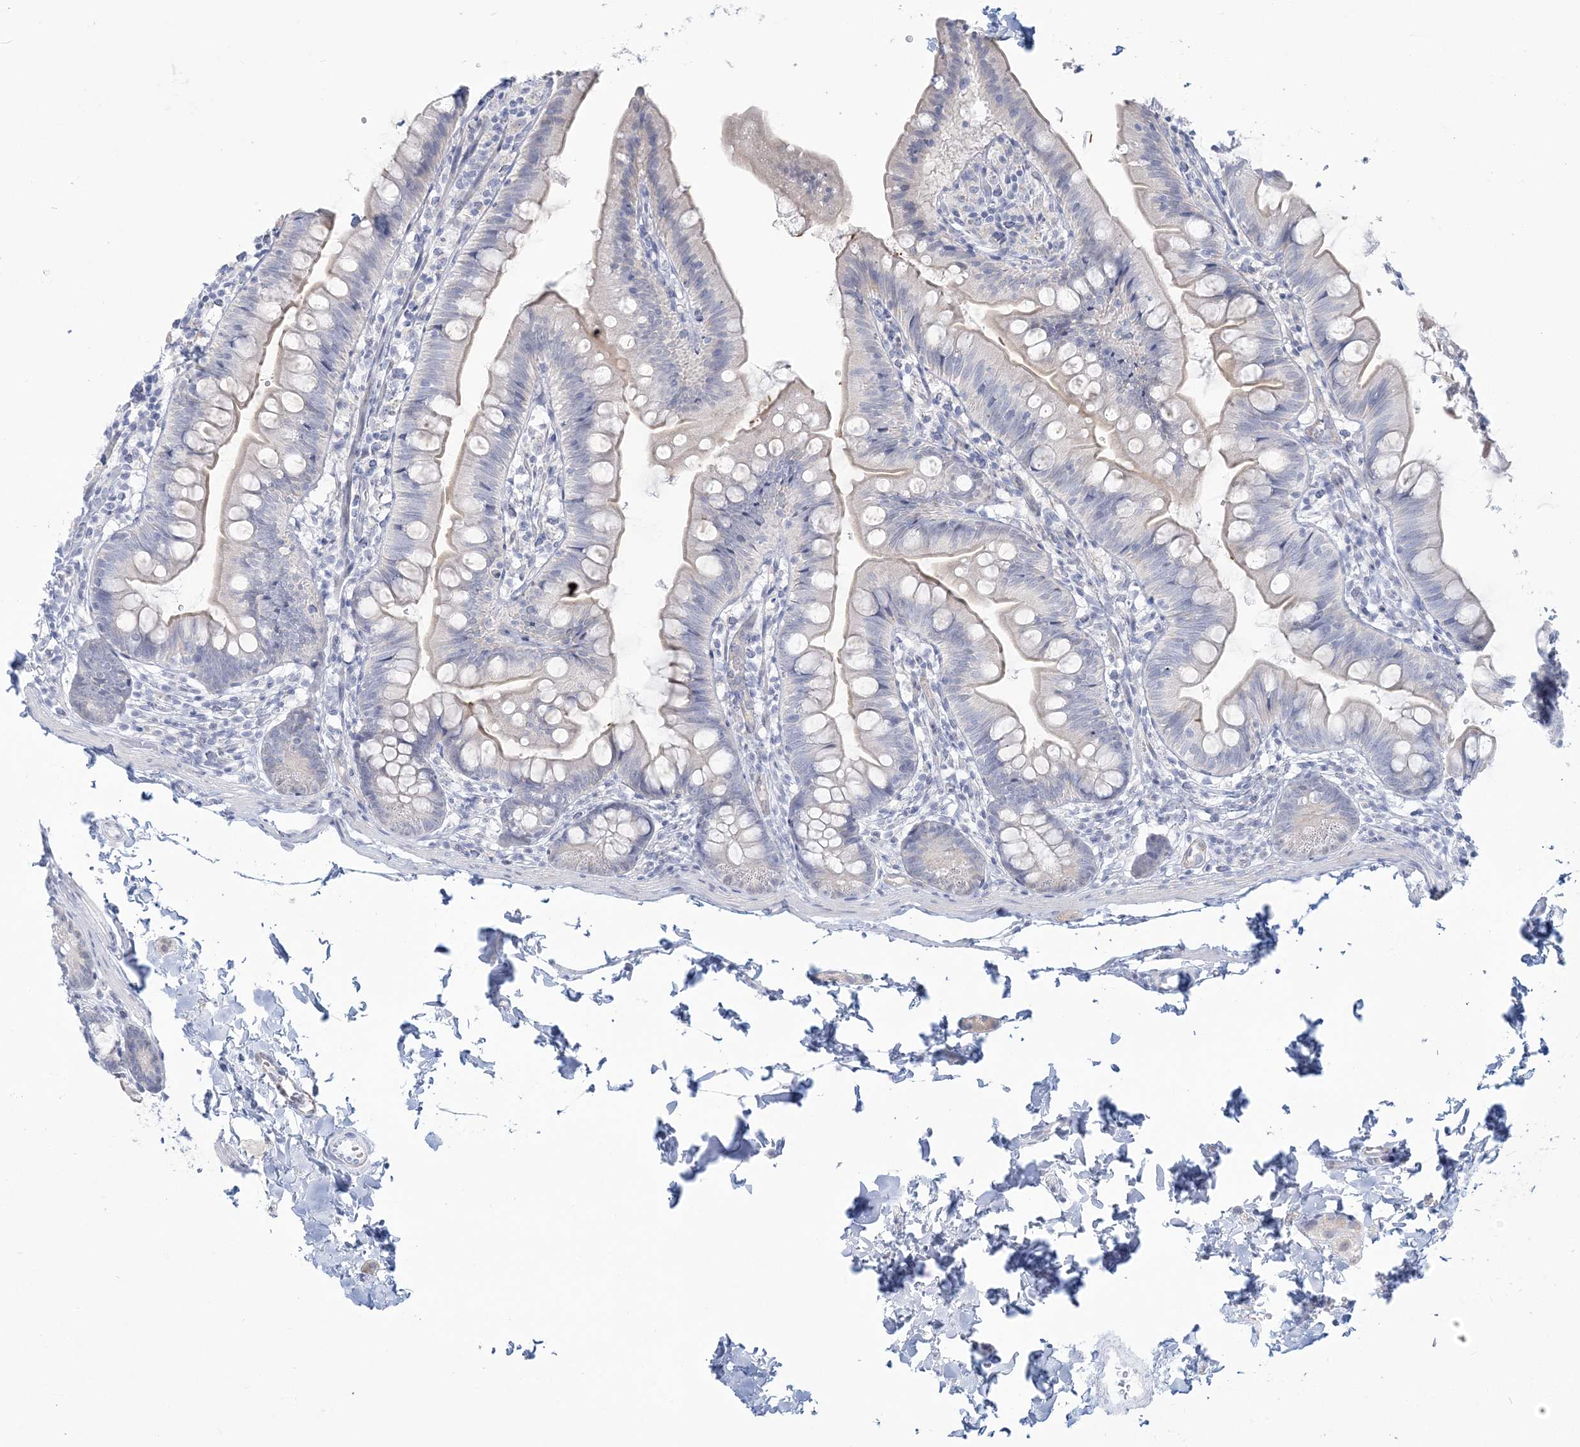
{"staining": {"intensity": "weak", "quantity": "25%-75%", "location": "cytoplasmic/membranous"}, "tissue": "small intestine", "cell_type": "Glandular cells", "image_type": "normal", "snomed": [{"axis": "morphology", "description": "Normal tissue, NOS"}, {"axis": "topography", "description": "Small intestine"}], "caption": "The immunohistochemical stain highlights weak cytoplasmic/membranous expression in glandular cells of normal small intestine. The staining is performed using DAB (3,3'-diaminobenzidine) brown chromogen to label protein expression. The nuclei are counter-stained blue using hematoxylin.", "gene": "ENSG00000288637", "patient": {"sex": "male", "age": 7}}